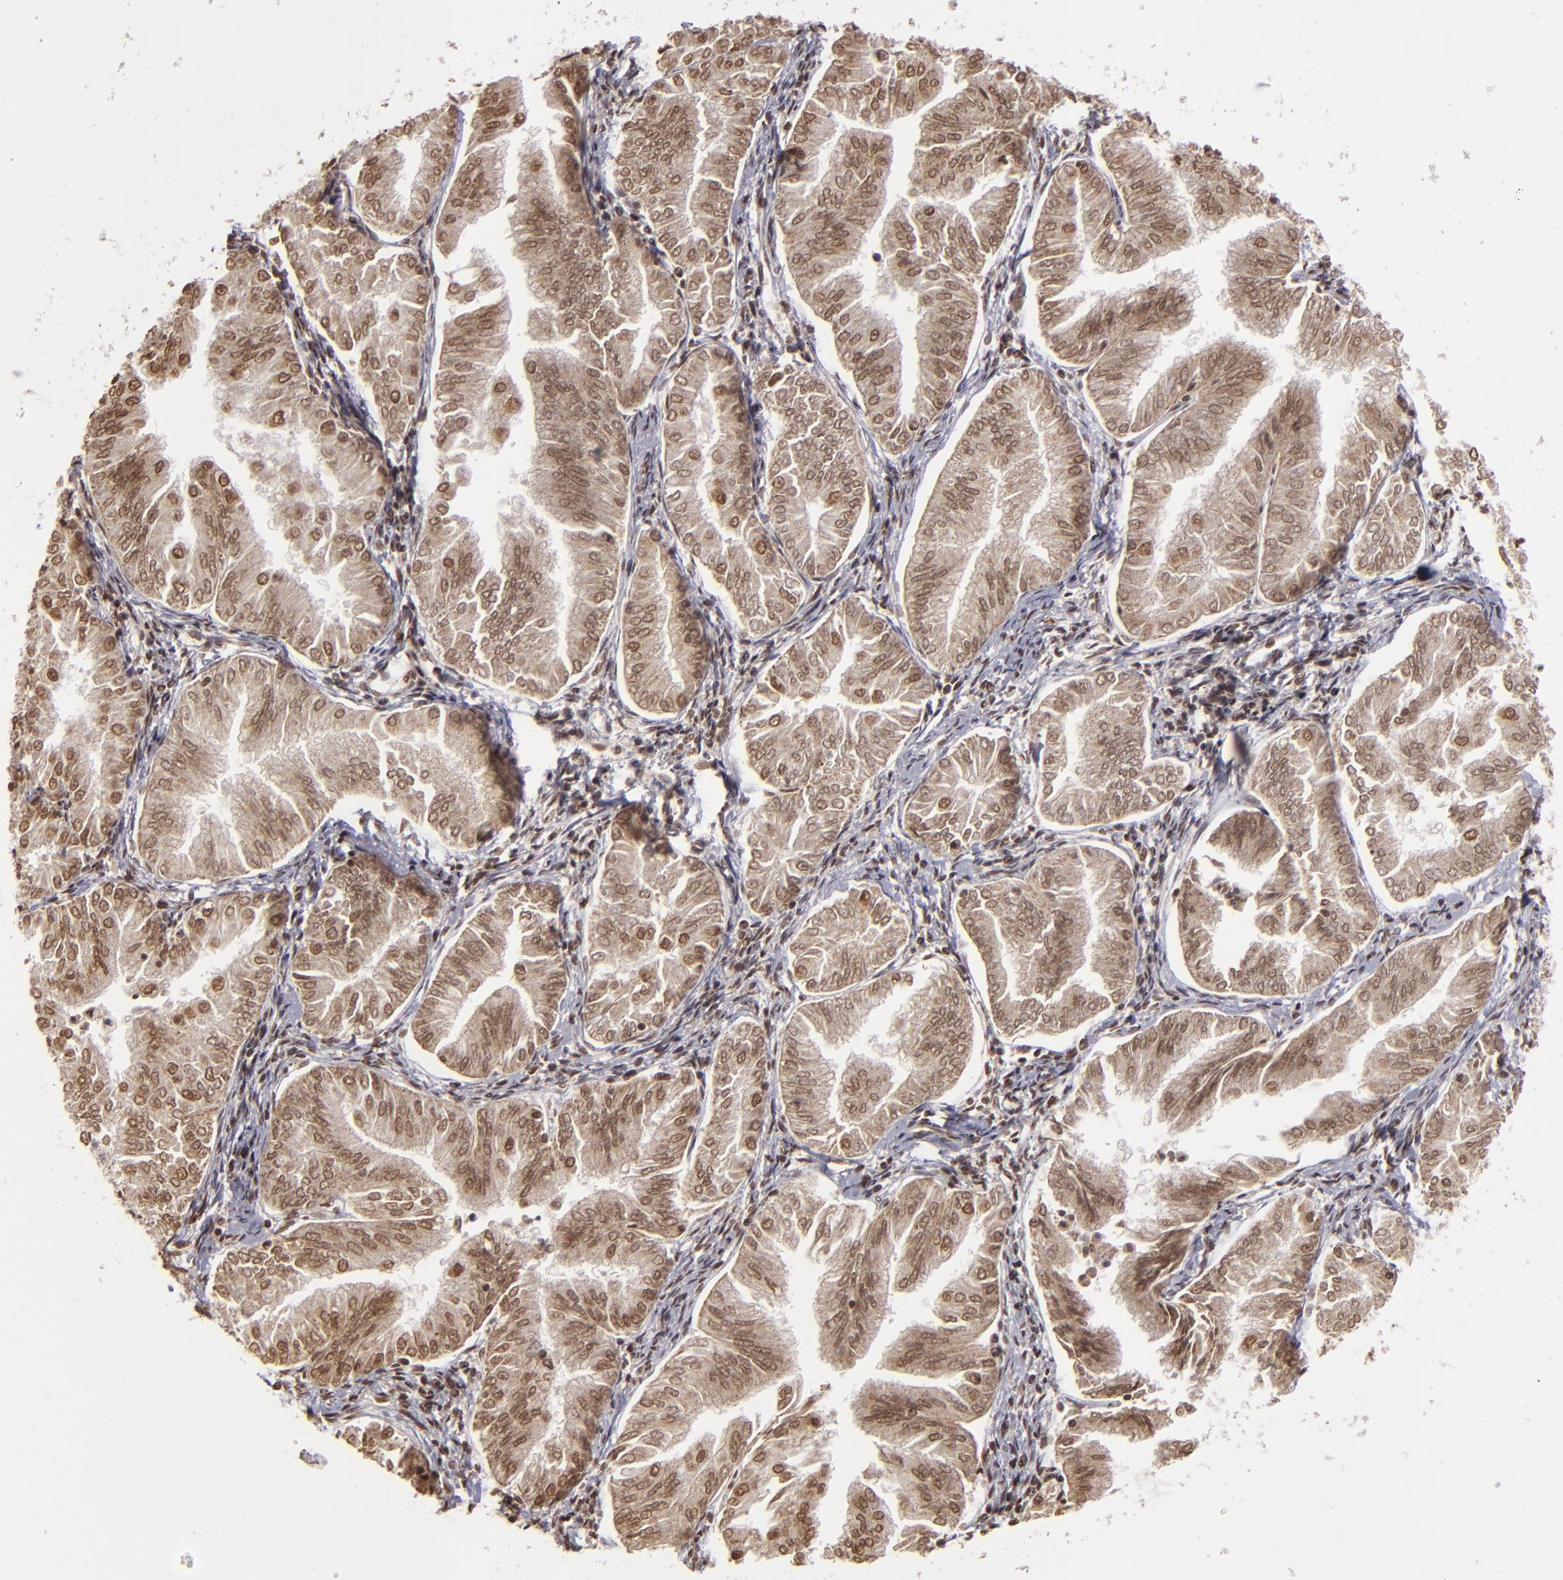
{"staining": {"intensity": "weak", "quantity": "<25%", "location": "nuclear"}, "tissue": "endometrial cancer", "cell_type": "Tumor cells", "image_type": "cancer", "snomed": [{"axis": "morphology", "description": "Adenocarcinoma, NOS"}, {"axis": "topography", "description": "Endometrium"}], "caption": "Immunohistochemical staining of adenocarcinoma (endometrial) shows no significant positivity in tumor cells. (DAB (3,3'-diaminobenzidine) immunohistochemistry visualized using brightfield microscopy, high magnification).", "gene": "CUL3", "patient": {"sex": "female", "age": 53}}